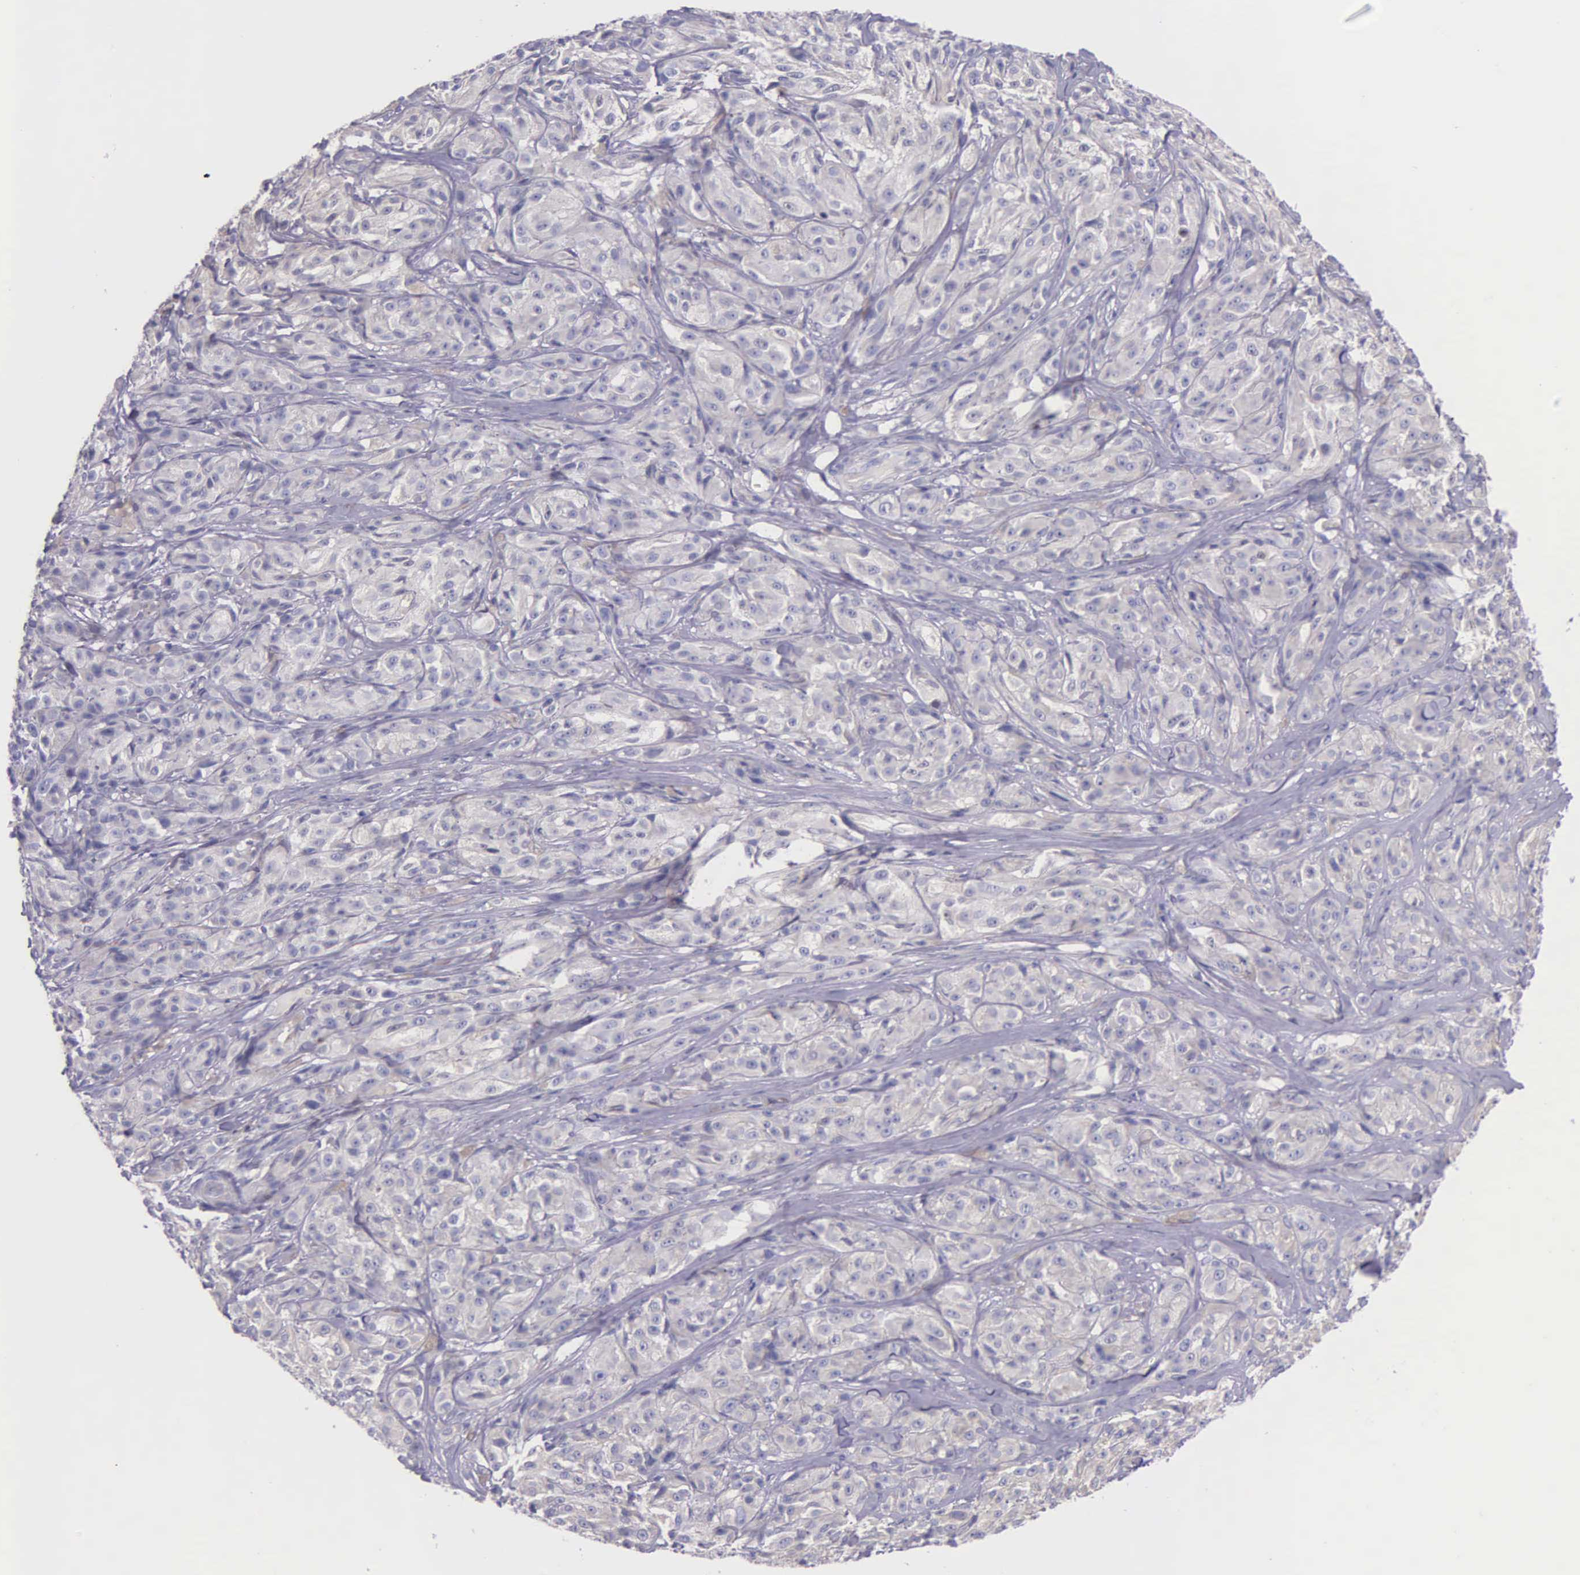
{"staining": {"intensity": "negative", "quantity": "none", "location": "none"}, "tissue": "melanoma", "cell_type": "Tumor cells", "image_type": "cancer", "snomed": [{"axis": "morphology", "description": "Malignant melanoma, NOS"}, {"axis": "topography", "description": "Skin"}], "caption": "There is no significant expression in tumor cells of malignant melanoma. (DAB (3,3'-diaminobenzidine) immunohistochemistry with hematoxylin counter stain).", "gene": "MIA2", "patient": {"sex": "male", "age": 56}}